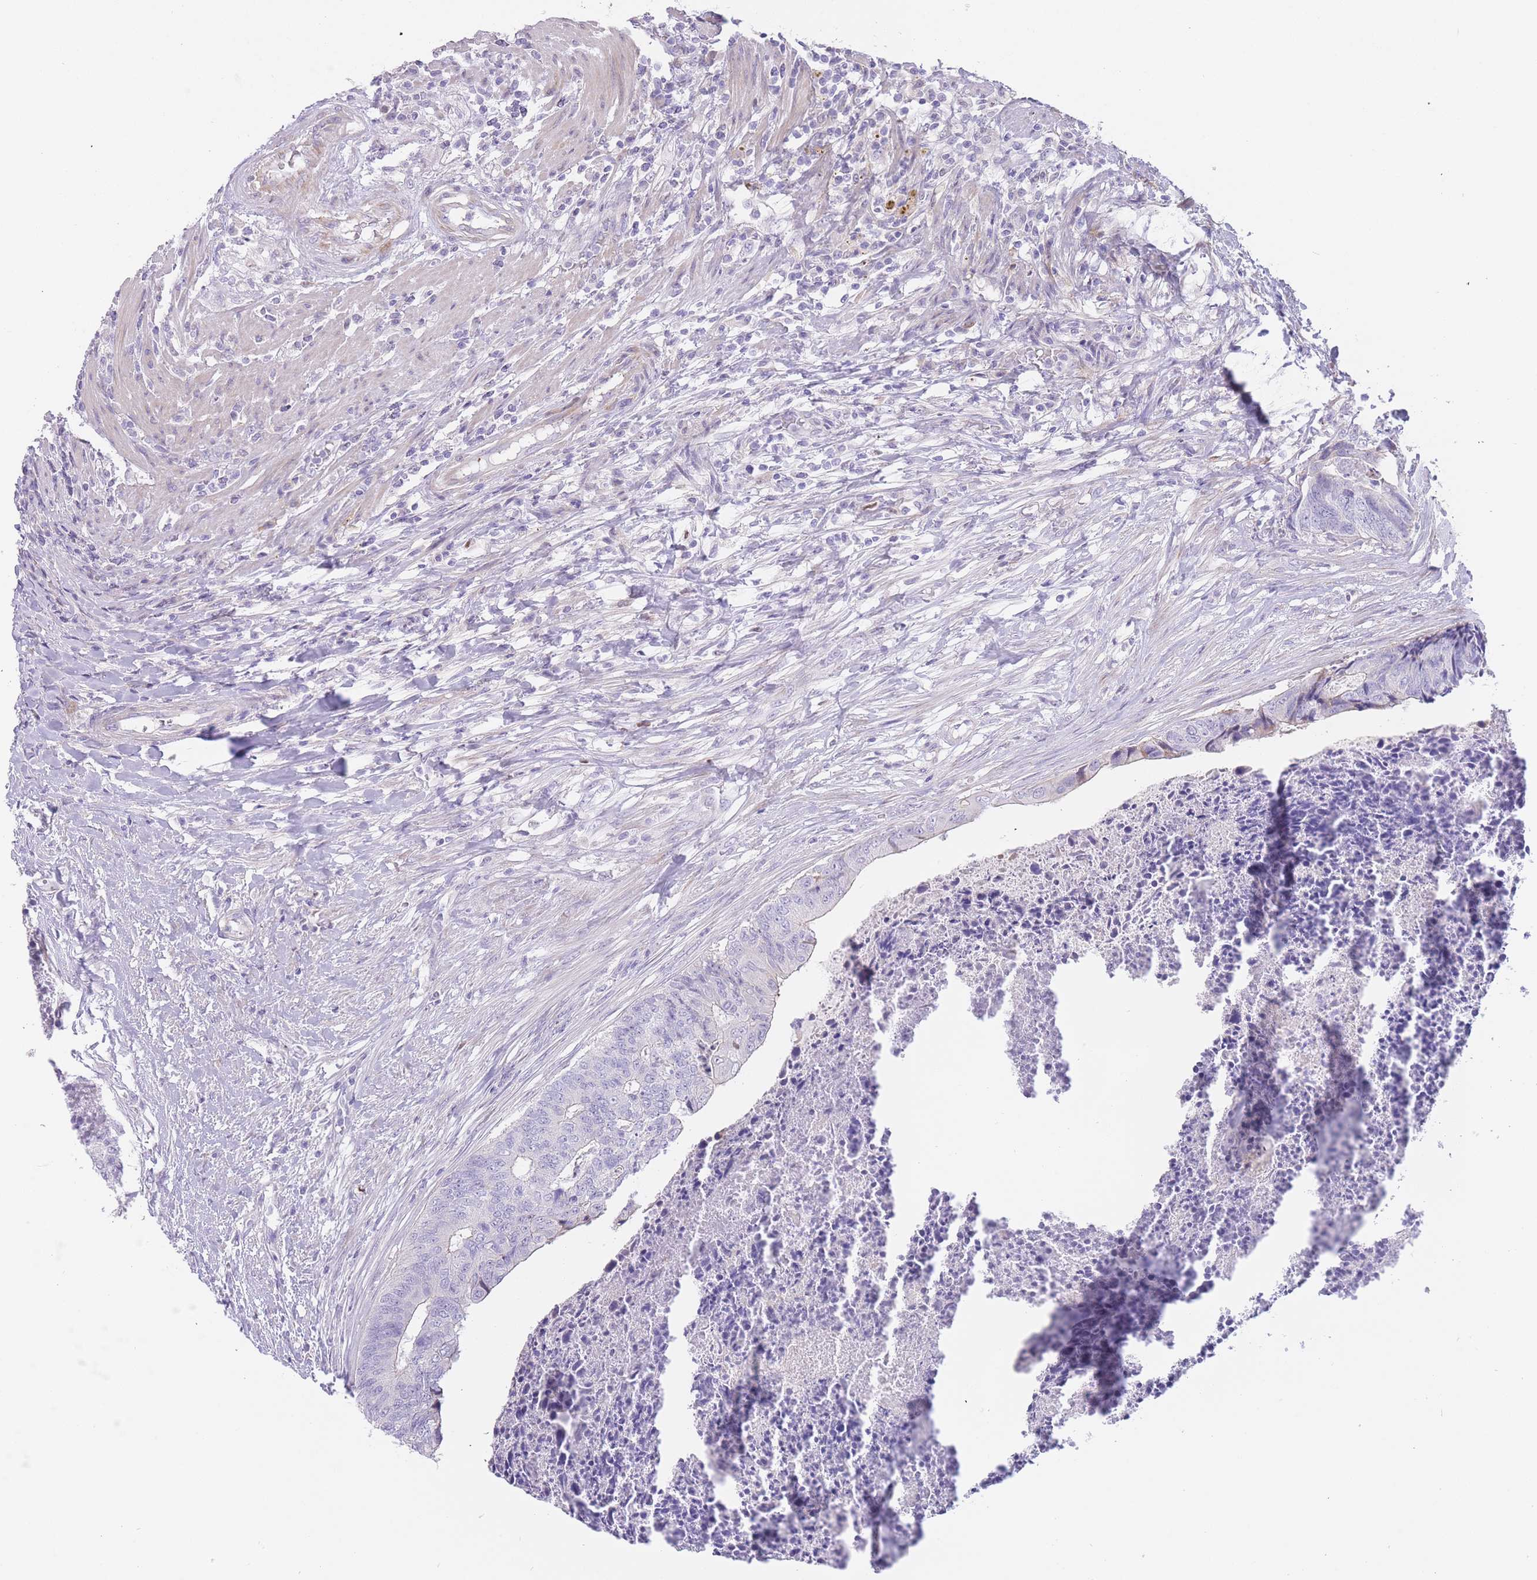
{"staining": {"intensity": "negative", "quantity": "none", "location": "none"}, "tissue": "colorectal cancer", "cell_type": "Tumor cells", "image_type": "cancer", "snomed": [{"axis": "morphology", "description": "Adenocarcinoma, NOS"}, {"axis": "topography", "description": "Colon"}], "caption": "Photomicrograph shows no protein positivity in tumor cells of colorectal cancer (adenocarcinoma) tissue.", "gene": "IMPG1", "patient": {"sex": "female", "age": 67}}